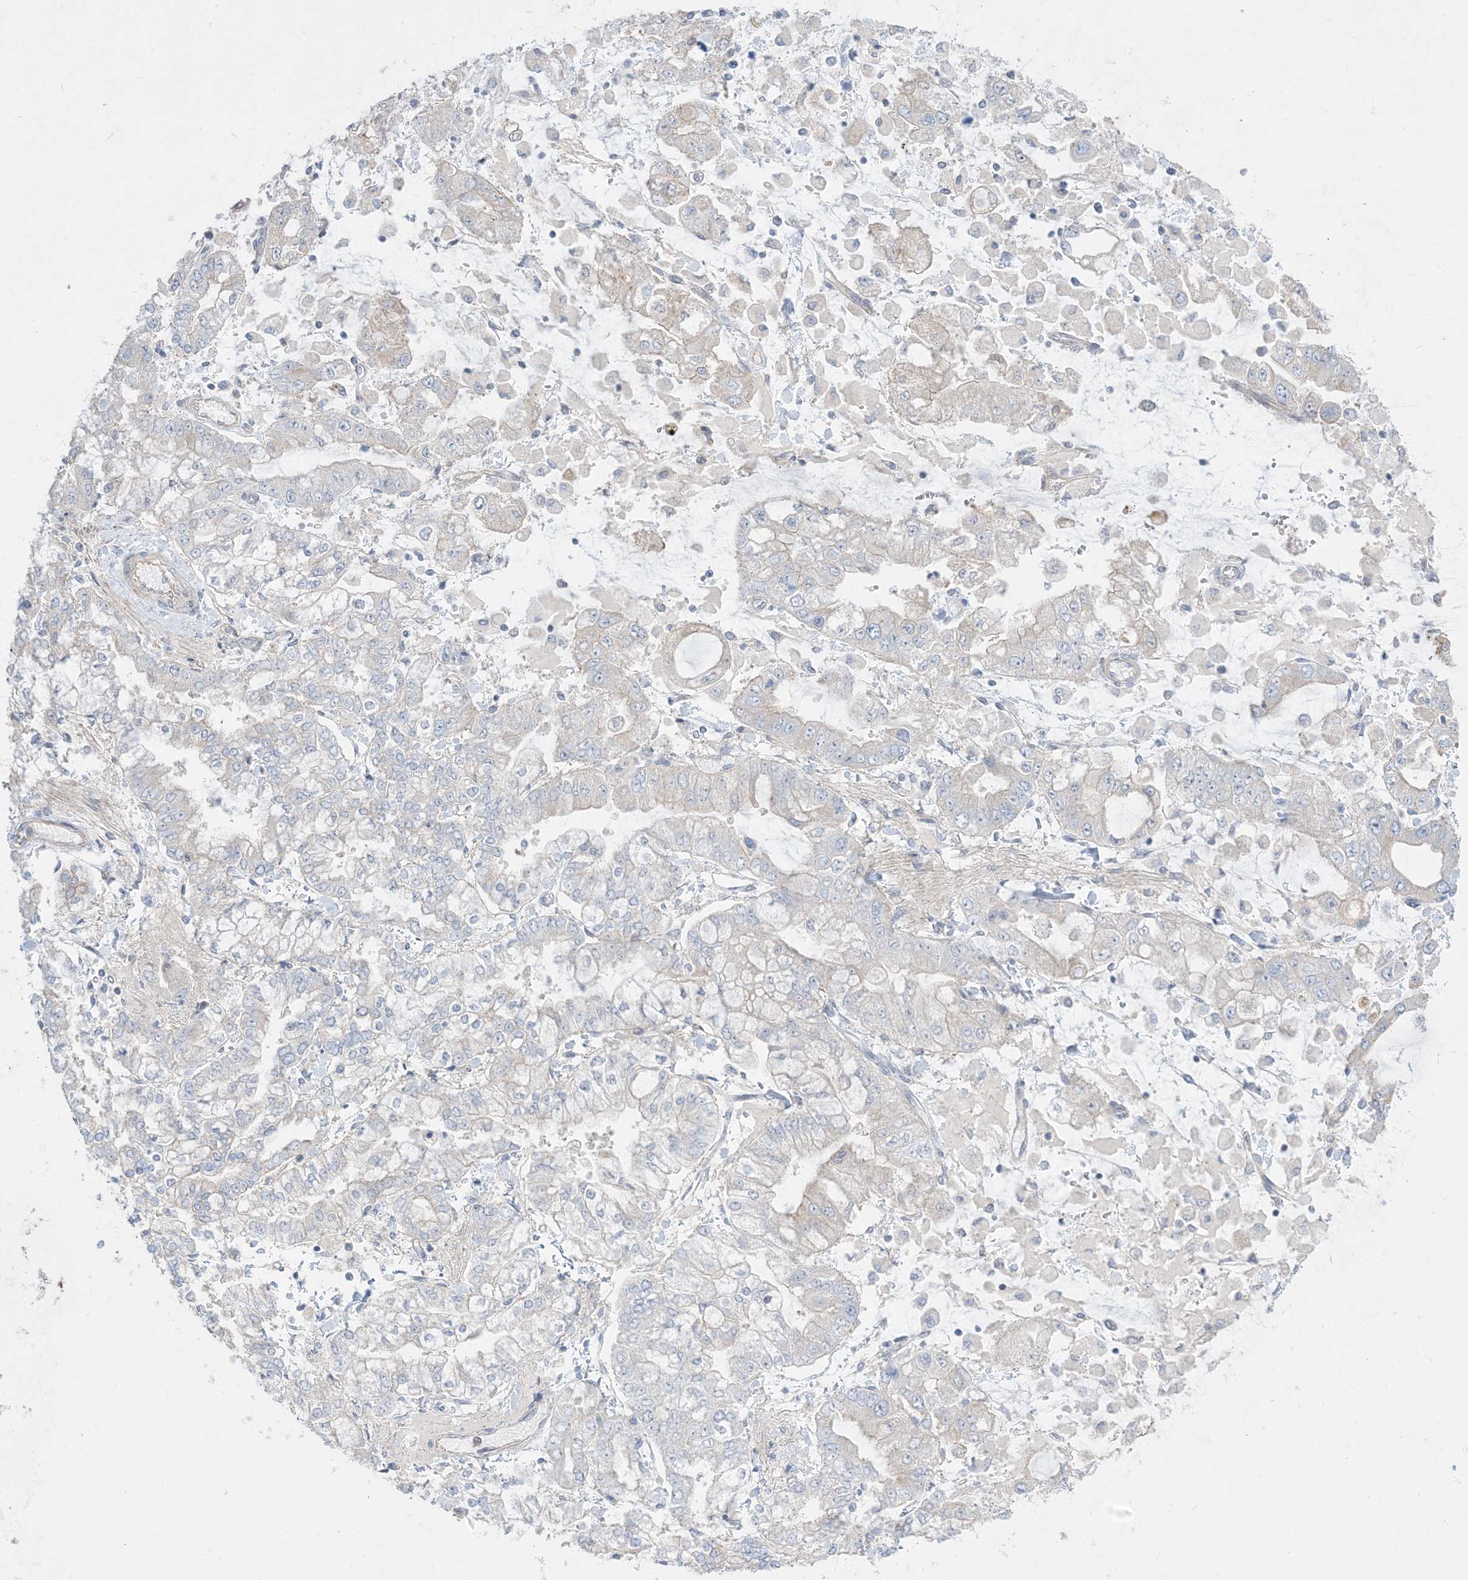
{"staining": {"intensity": "negative", "quantity": "none", "location": "none"}, "tissue": "stomach cancer", "cell_type": "Tumor cells", "image_type": "cancer", "snomed": [{"axis": "morphology", "description": "Normal tissue, NOS"}, {"axis": "morphology", "description": "Adenocarcinoma, NOS"}, {"axis": "topography", "description": "Stomach, upper"}, {"axis": "topography", "description": "Stomach"}], "caption": "This is a photomicrograph of IHC staining of stomach cancer, which shows no expression in tumor cells.", "gene": "ARHGEF9", "patient": {"sex": "male", "age": 76}}